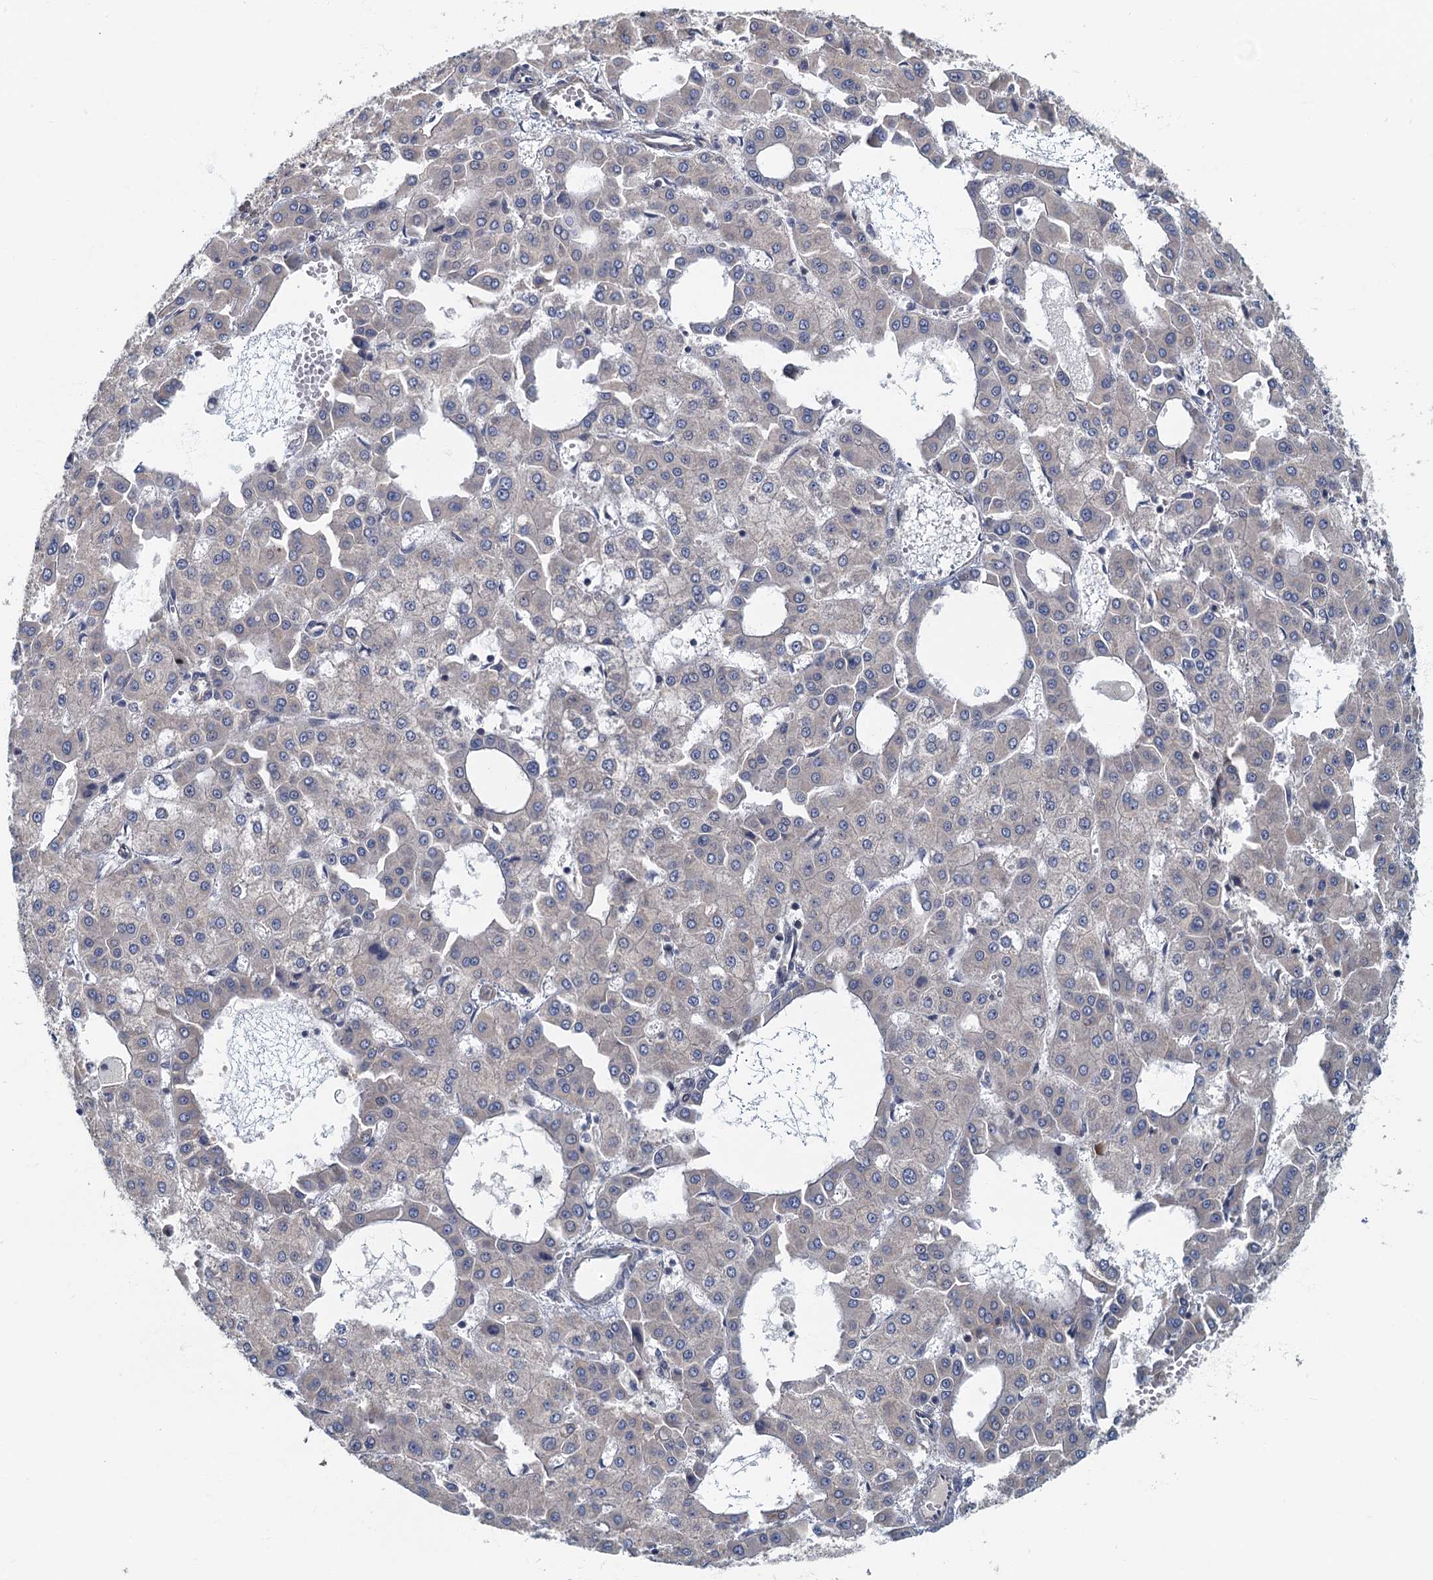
{"staining": {"intensity": "negative", "quantity": "none", "location": "none"}, "tissue": "liver cancer", "cell_type": "Tumor cells", "image_type": "cancer", "snomed": [{"axis": "morphology", "description": "Carcinoma, Hepatocellular, NOS"}, {"axis": "topography", "description": "Liver"}], "caption": "A high-resolution histopathology image shows immunohistochemistry staining of liver cancer, which exhibits no significant staining in tumor cells.", "gene": "CKAP2L", "patient": {"sex": "male", "age": 47}}